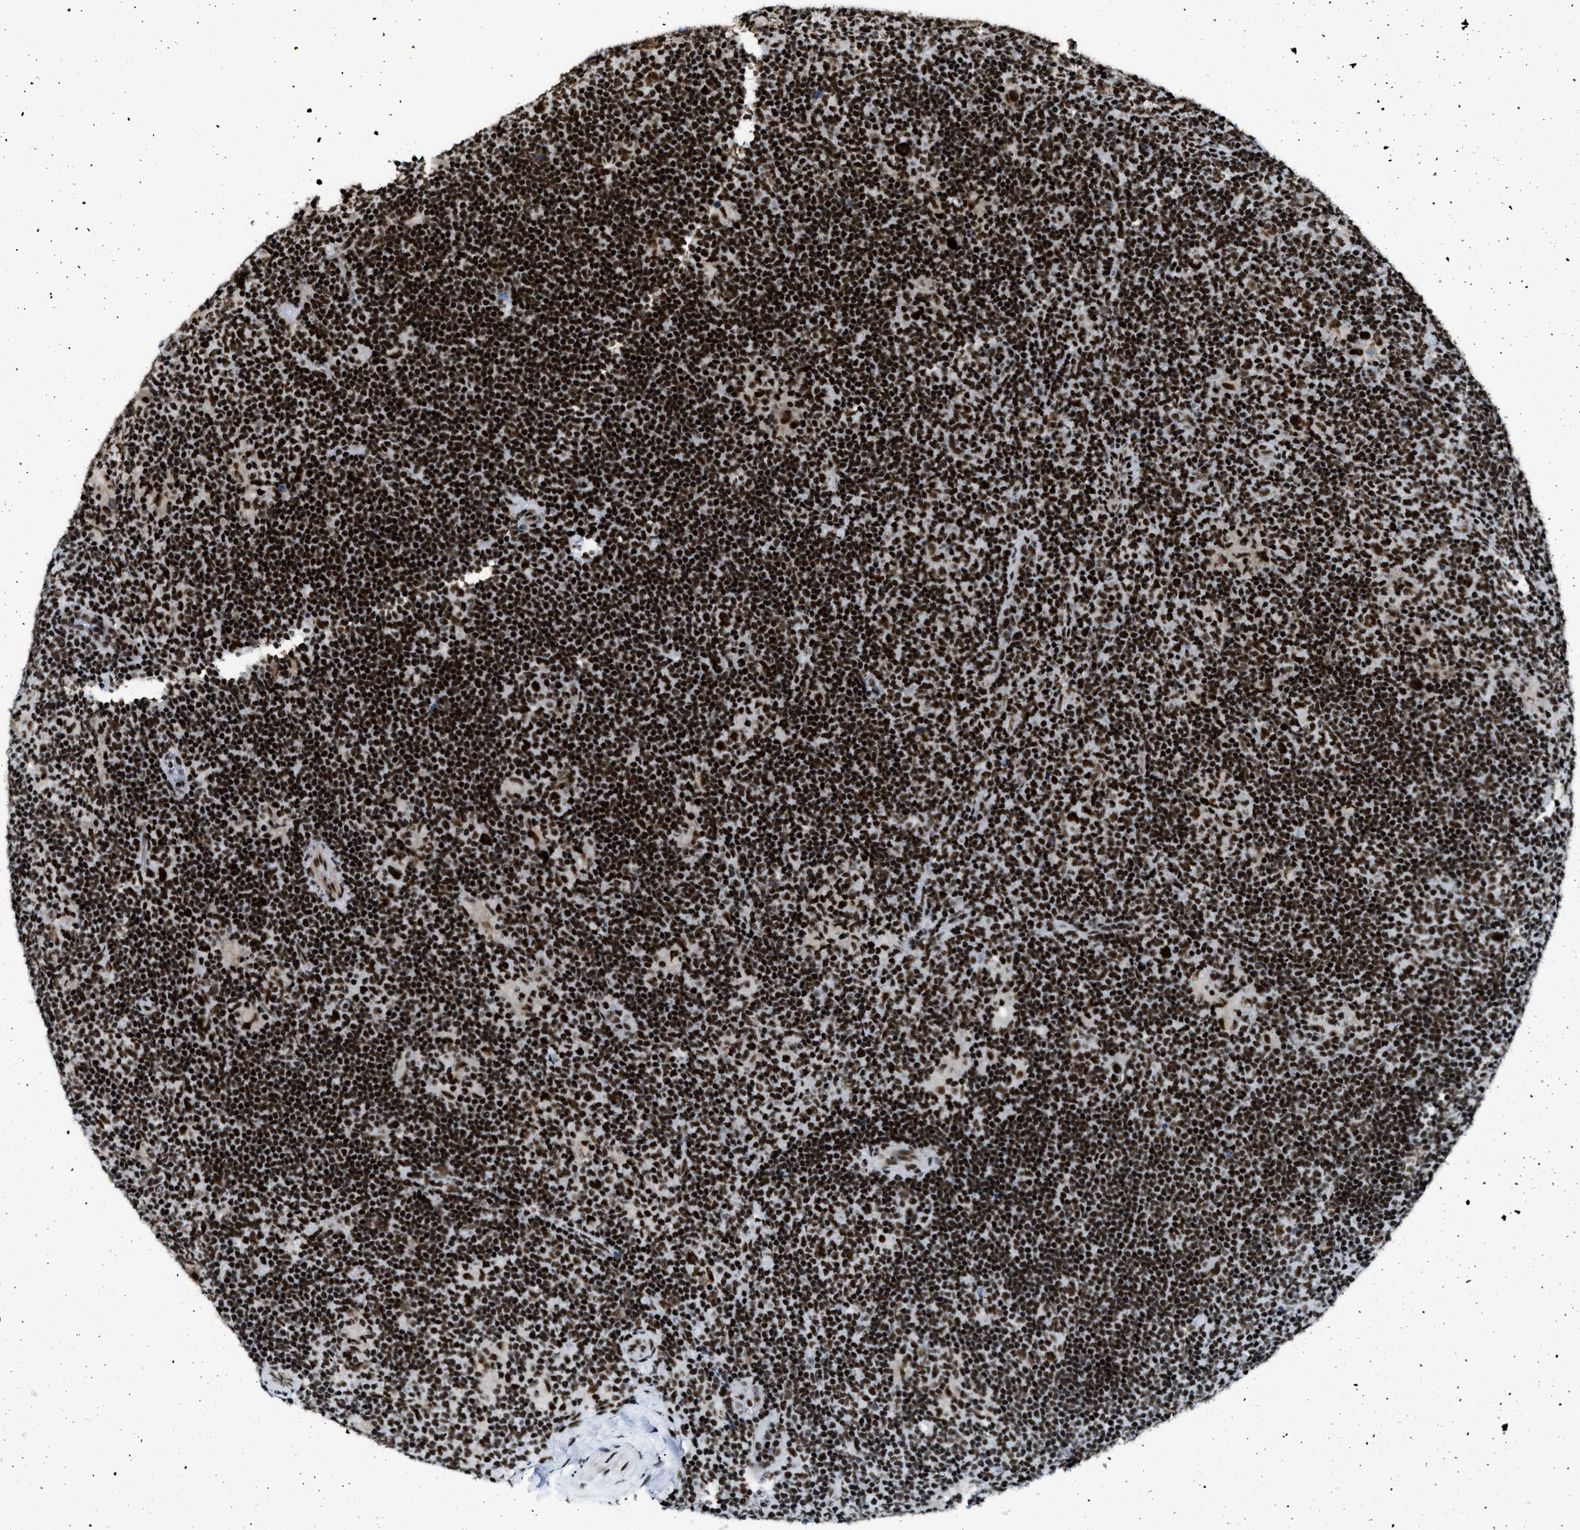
{"staining": {"intensity": "strong", "quantity": ">75%", "location": "nuclear"}, "tissue": "lymphoma", "cell_type": "Tumor cells", "image_type": "cancer", "snomed": [{"axis": "morphology", "description": "Hodgkin's disease, NOS"}, {"axis": "topography", "description": "Lymph node"}], "caption": "Protein staining by immunohistochemistry shows strong nuclear positivity in about >75% of tumor cells in Hodgkin's disease.", "gene": "SCAF4", "patient": {"sex": "female", "age": 57}}